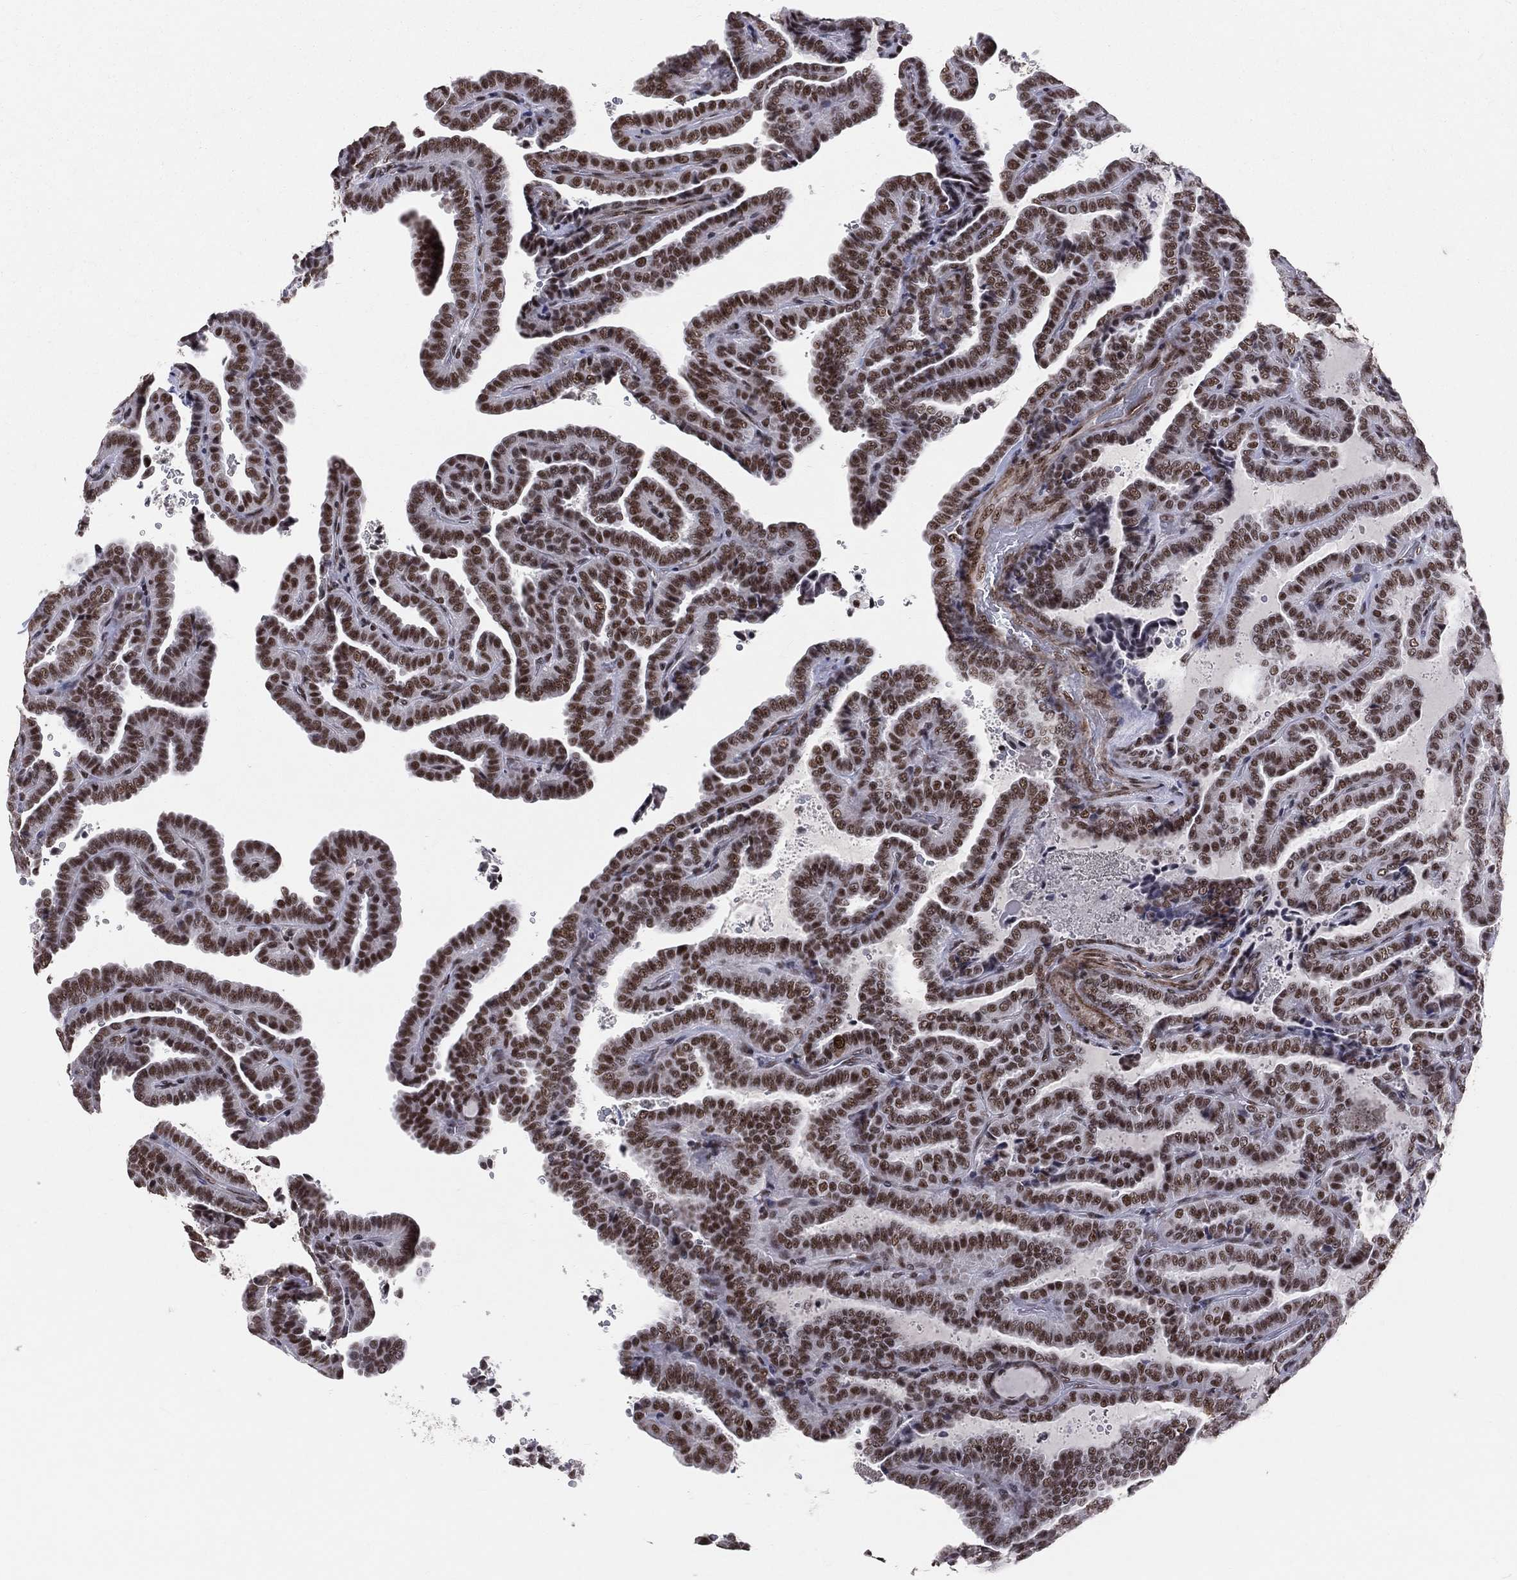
{"staining": {"intensity": "strong", "quantity": ">75%", "location": "nuclear"}, "tissue": "thyroid cancer", "cell_type": "Tumor cells", "image_type": "cancer", "snomed": [{"axis": "morphology", "description": "Papillary adenocarcinoma, NOS"}, {"axis": "topography", "description": "Thyroid gland"}], "caption": "Tumor cells reveal high levels of strong nuclear staining in approximately >75% of cells in thyroid cancer (papillary adenocarcinoma).", "gene": "CDK7", "patient": {"sex": "female", "age": 39}}